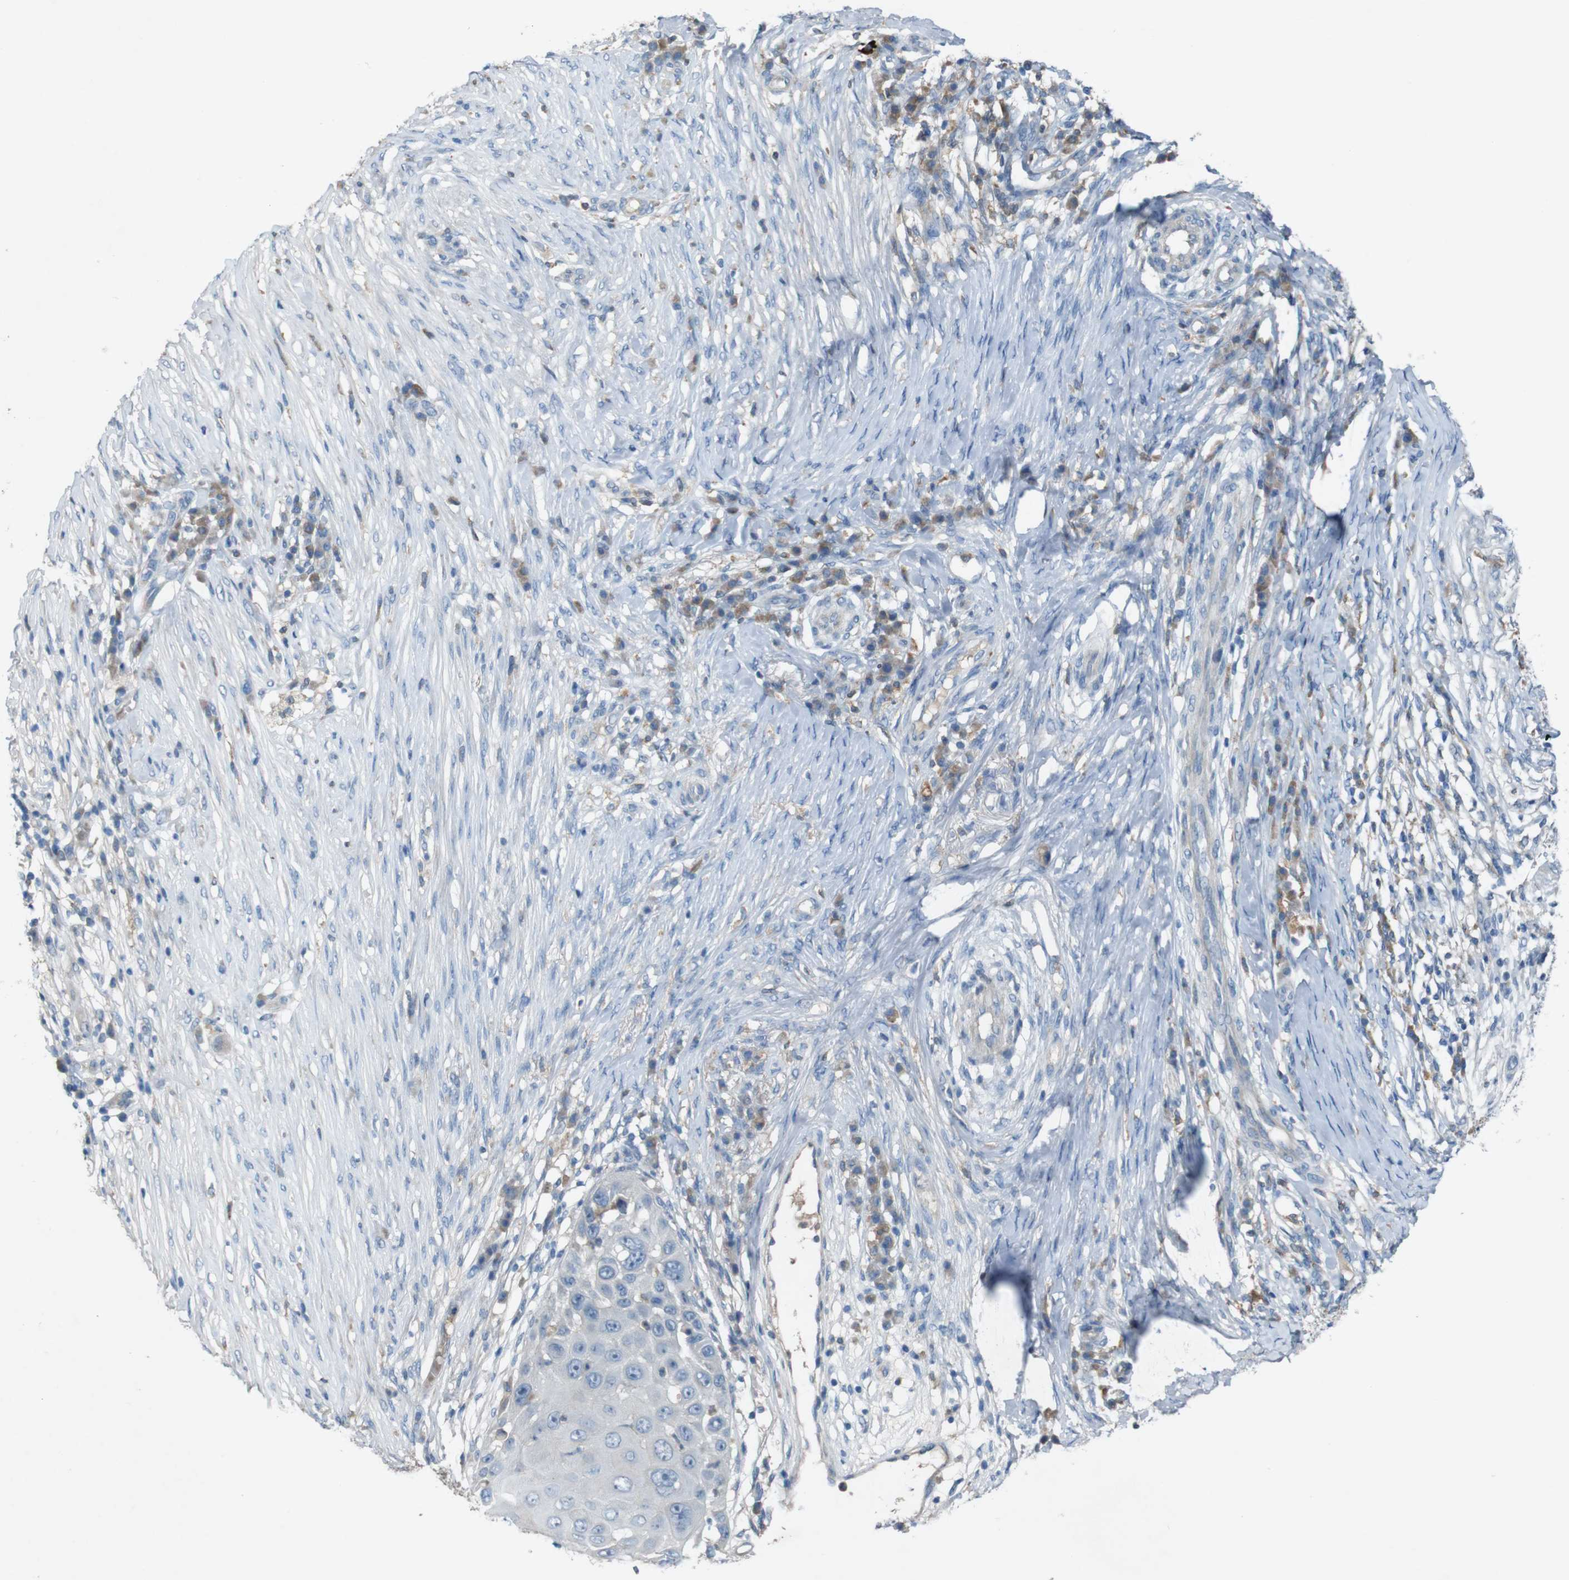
{"staining": {"intensity": "negative", "quantity": "none", "location": "none"}, "tissue": "skin cancer", "cell_type": "Tumor cells", "image_type": "cancer", "snomed": [{"axis": "morphology", "description": "Squamous cell carcinoma, NOS"}, {"axis": "topography", "description": "Skin"}], "caption": "Immunohistochemistry (IHC) photomicrograph of human skin cancer (squamous cell carcinoma) stained for a protein (brown), which exhibits no expression in tumor cells.", "gene": "MOGAT3", "patient": {"sex": "female", "age": 44}}